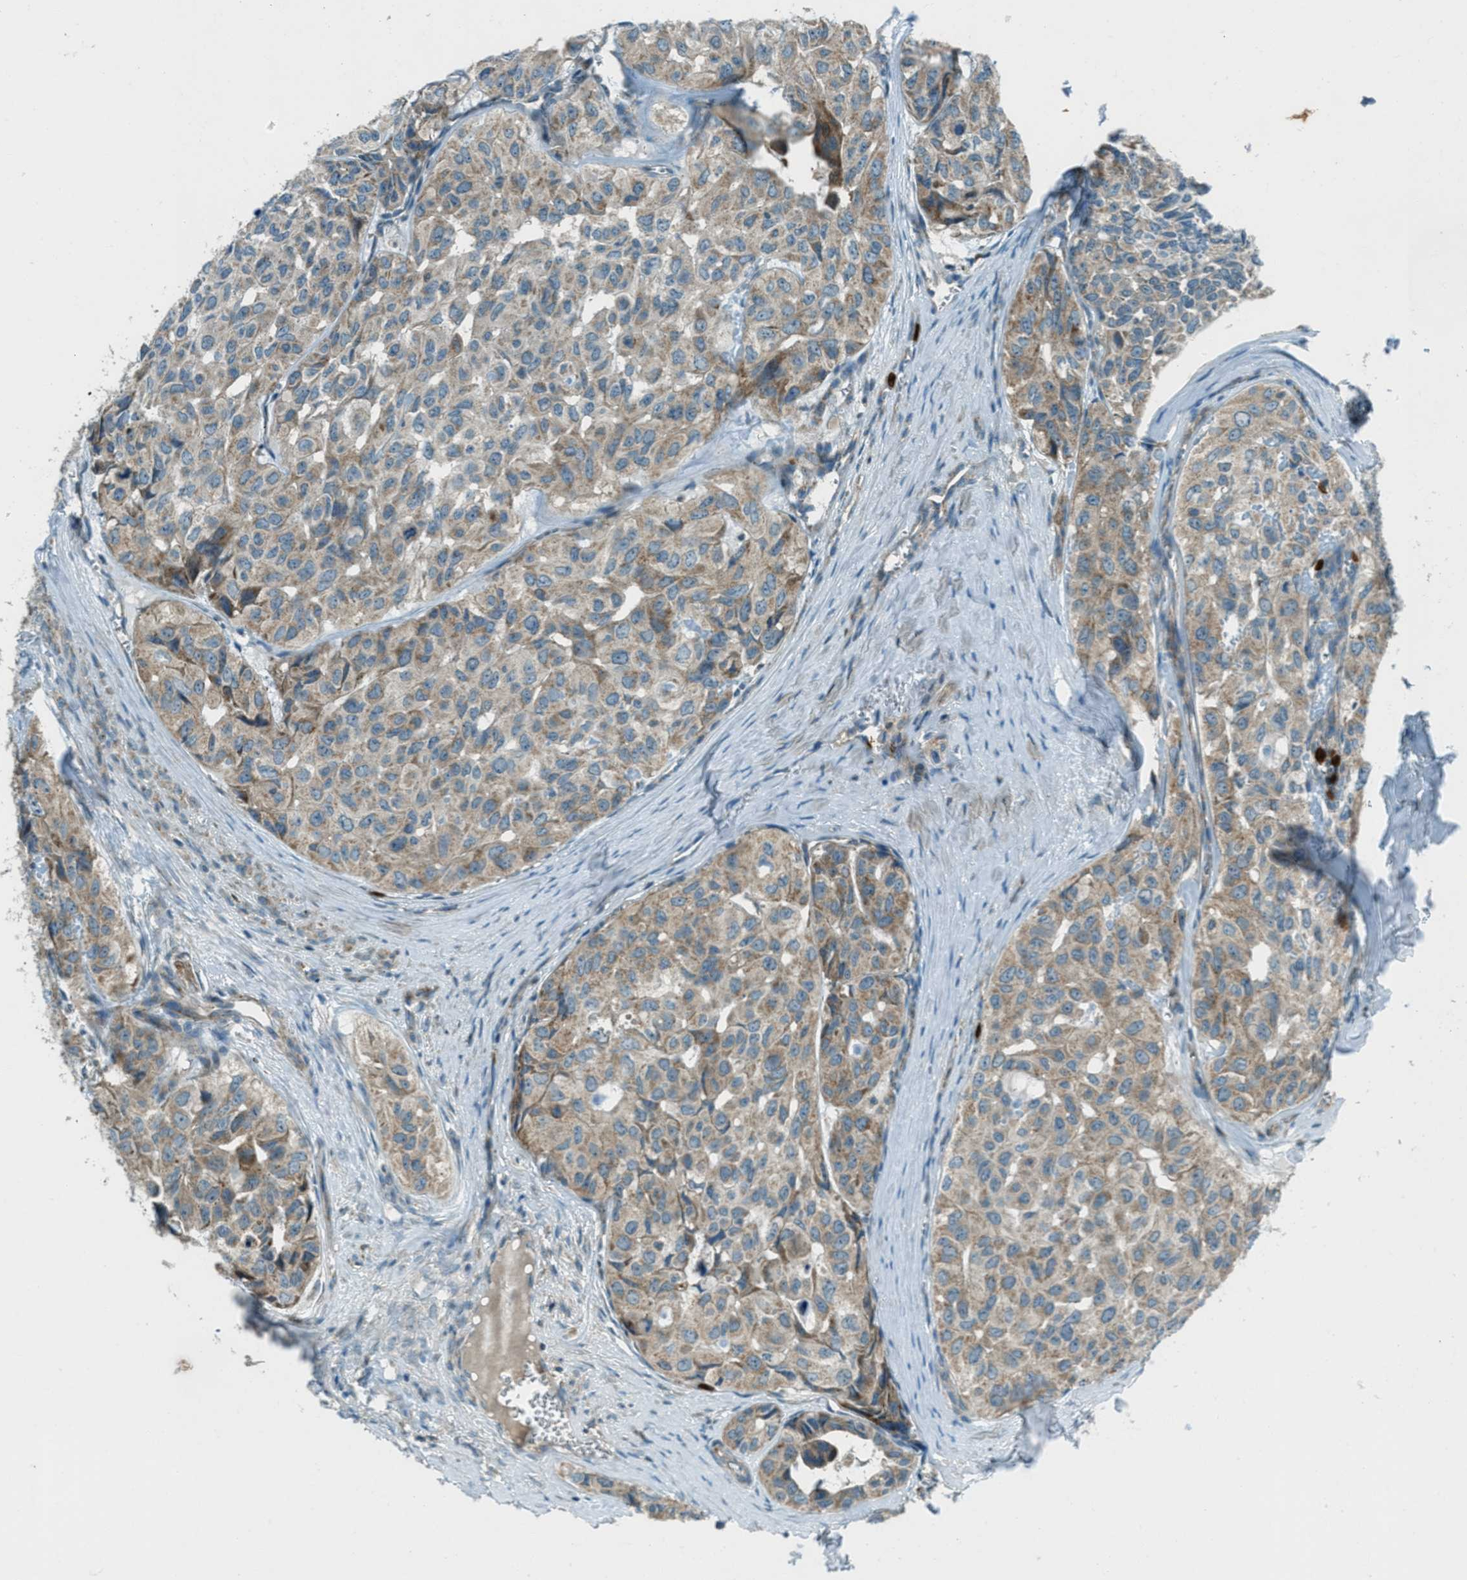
{"staining": {"intensity": "moderate", "quantity": "25%-75%", "location": "cytoplasmic/membranous"}, "tissue": "head and neck cancer", "cell_type": "Tumor cells", "image_type": "cancer", "snomed": [{"axis": "morphology", "description": "Adenocarcinoma, NOS"}, {"axis": "topography", "description": "Salivary gland, NOS"}, {"axis": "topography", "description": "Head-Neck"}], "caption": "Protein staining of adenocarcinoma (head and neck) tissue exhibits moderate cytoplasmic/membranous expression in approximately 25%-75% of tumor cells.", "gene": "FAR1", "patient": {"sex": "female", "age": 76}}